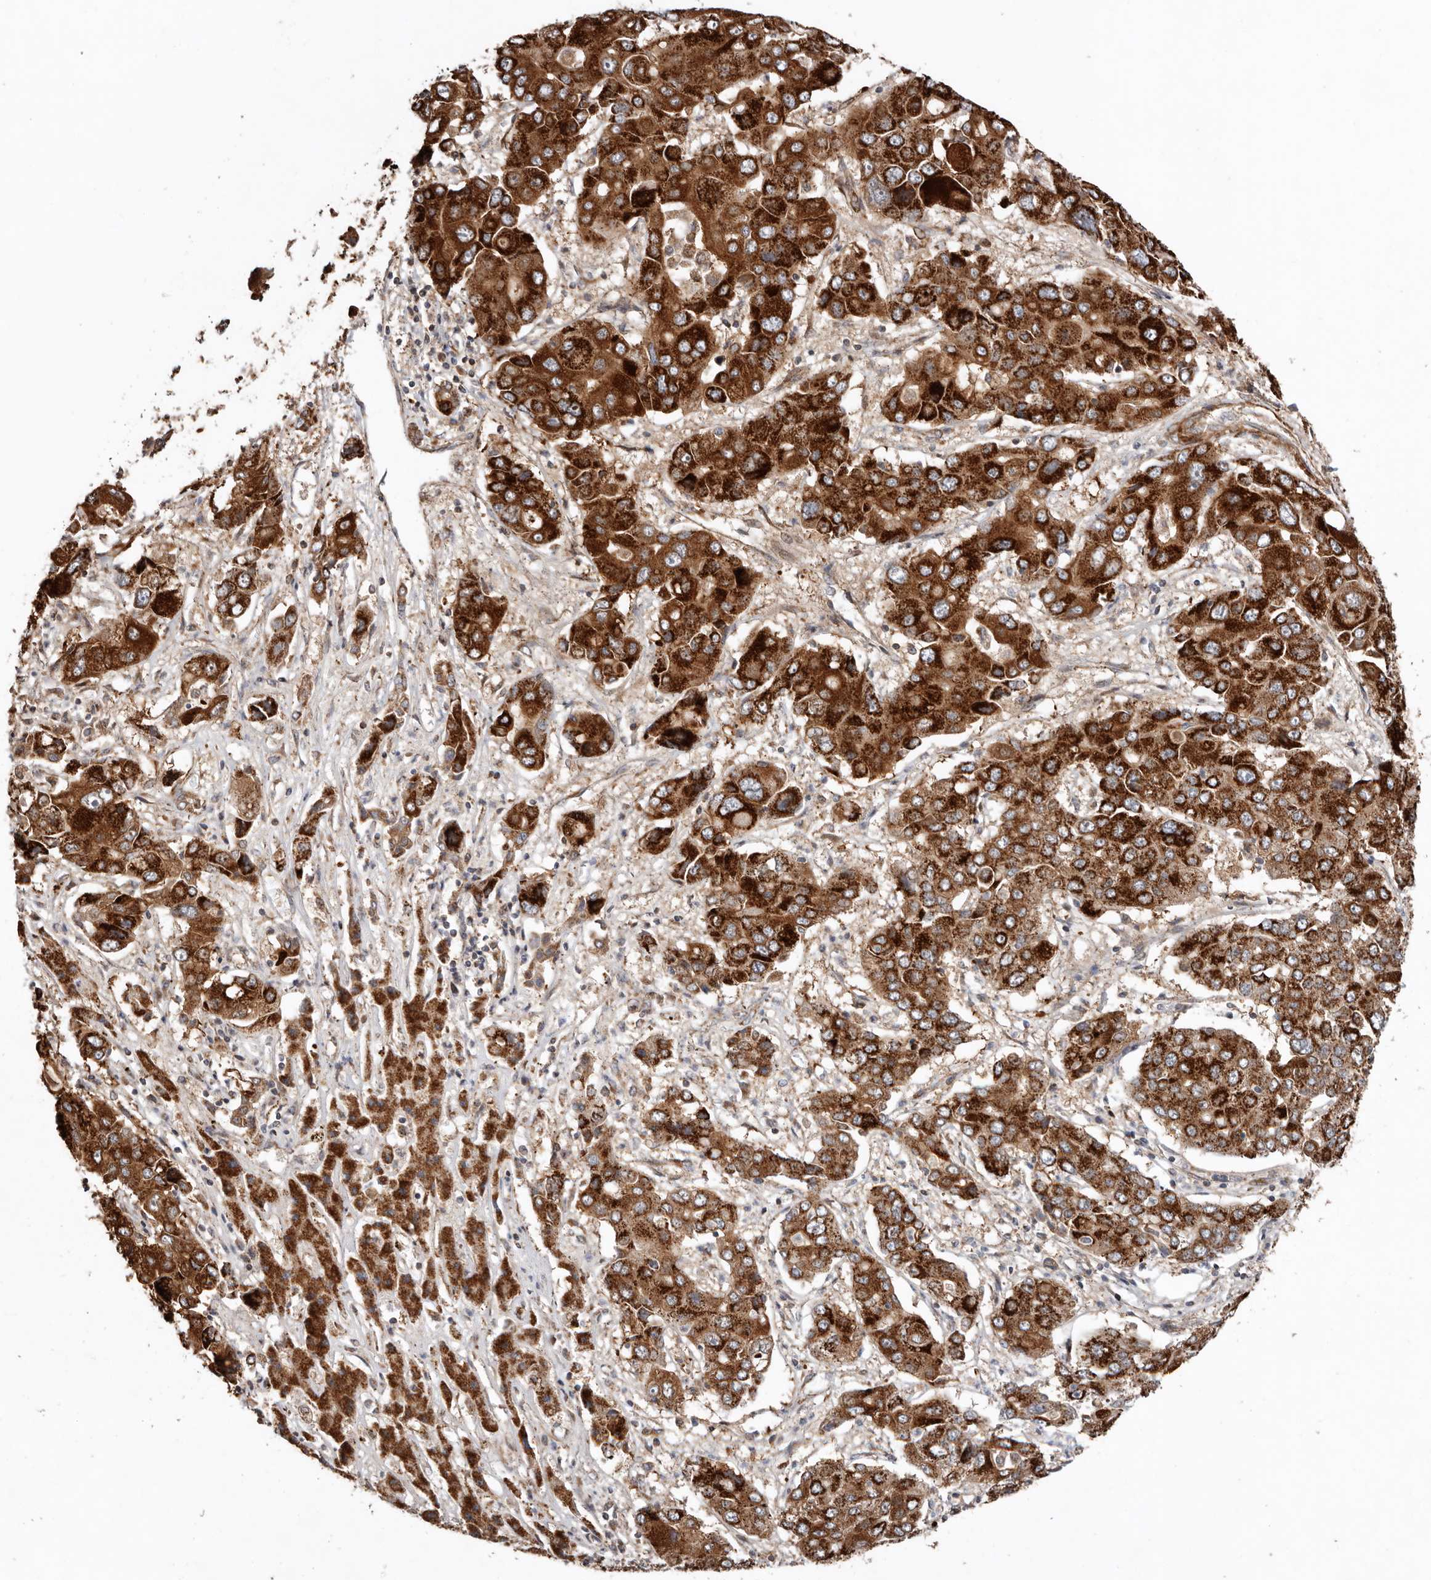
{"staining": {"intensity": "strong", "quantity": ">75%", "location": "cytoplasmic/membranous"}, "tissue": "liver cancer", "cell_type": "Tumor cells", "image_type": "cancer", "snomed": [{"axis": "morphology", "description": "Cholangiocarcinoma"}, {"axis": "topography", "description": "Liver"}], "caption": "An immunohistochemistry histopathology image of neoplastic tissue is shown. Protein staining in brown shows strong cytoplasmic/membranous positivity in liver cancer (cholangiocarcinoma) within tumor cells.", "gene": "PROKR1", "patient": {"sex": "male", "age": 67}}